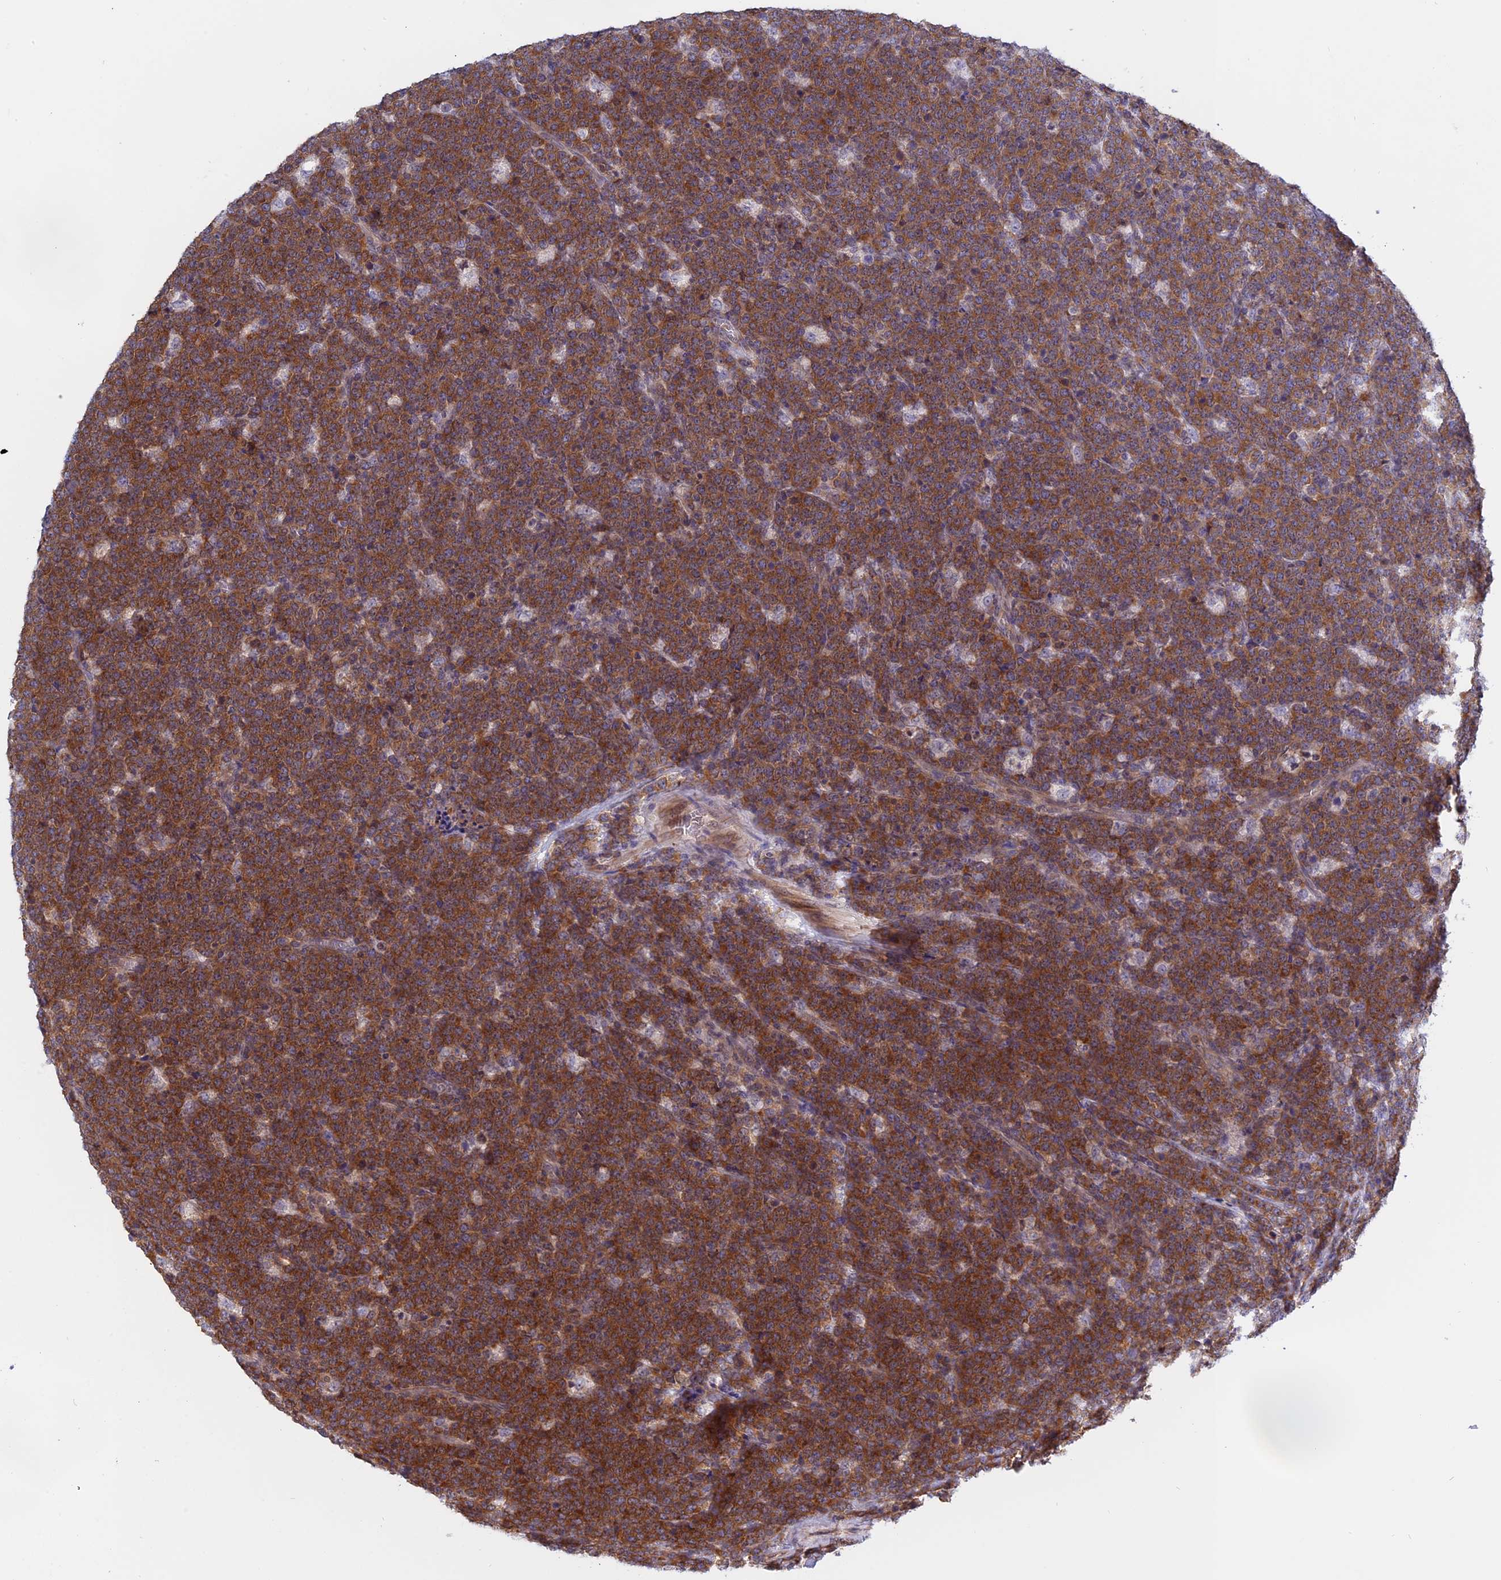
{"staining": {"intensity": "strong", "quantity": ">75%", "location": "cytoplasmic/membranous"}, "tissue": "lymphoma", "cell_type": "Tumor cells", "image_type": "cancer", "snomed": [{"axis": "morphology", "description": "Malignant lymphoma, non-Hodgkin's type, High grade"}, {"axis": "topography", "description": "Small intestine"}], "caption": "Immunohistochemistry (IHC) photomicrograph of lymphoma stained for a protein (brown), which reveals high levels of strong cytoplasmic/membranous positivity in approximately >75% of tumor cells.", "gene": "NAA10", "patient": {"sex": "male", "age": 8}}